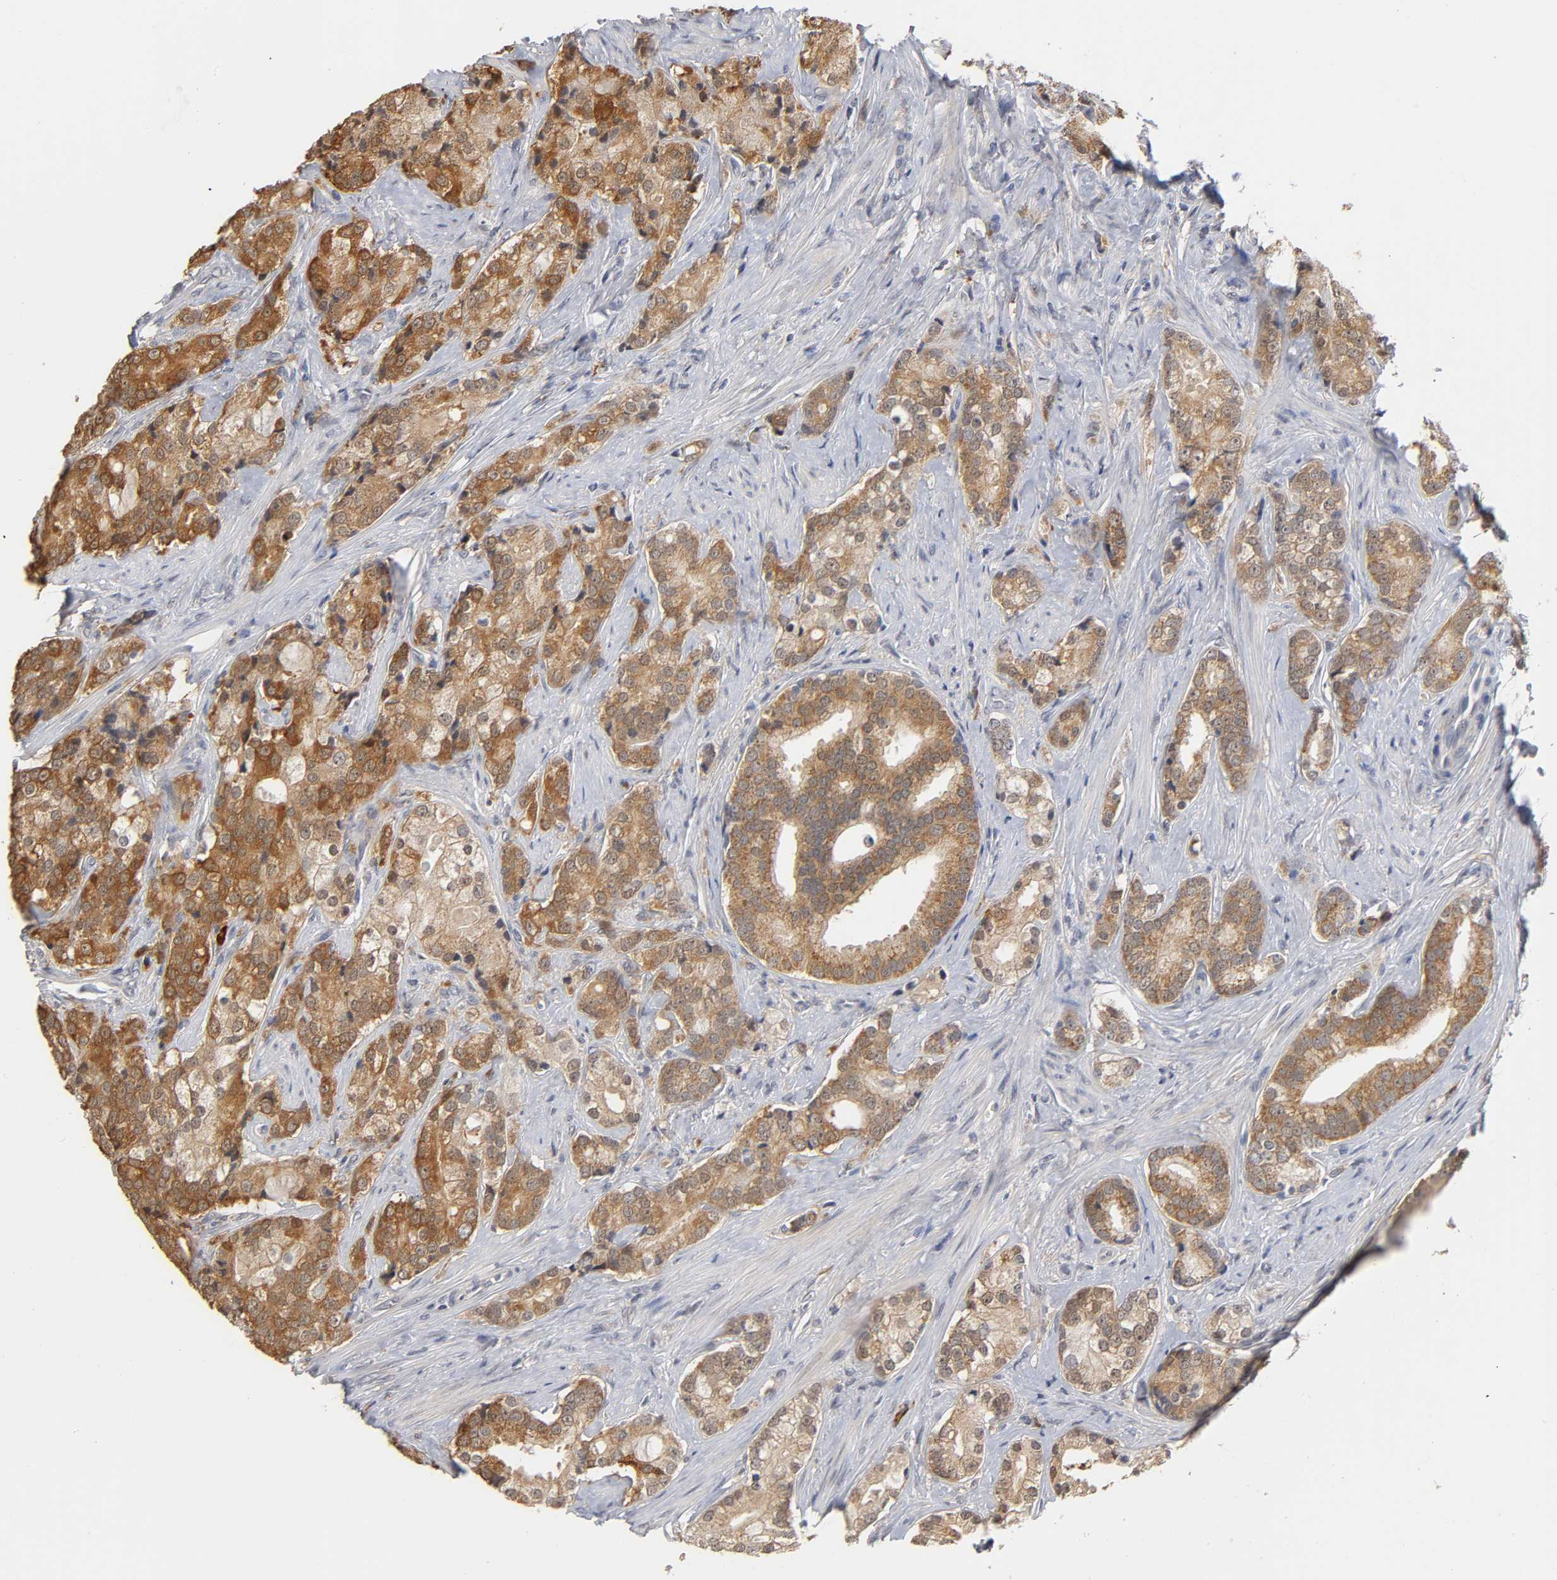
{"staining": {"intensity": "strong", "quantity": ">75%", "location": "cytoplasmic/membranous,nuclear"}, "tissue": "prostate cancer", "cell_type": "Tumor cells", "image_type": "cancer", "snomed": [{"axis": "morphology", "description": "Adenocarcinoma, Low grade"}, {"axis": "topography", "description": "Prostate"}], "caption": "Prostate cancer stained with IHC displays strong cytoplasmic/membranous and nuclear positivity in approximately >75% of tumor cells.", "gene": "GSTZ1", "patient": {"sex": "male", "age": 58}}